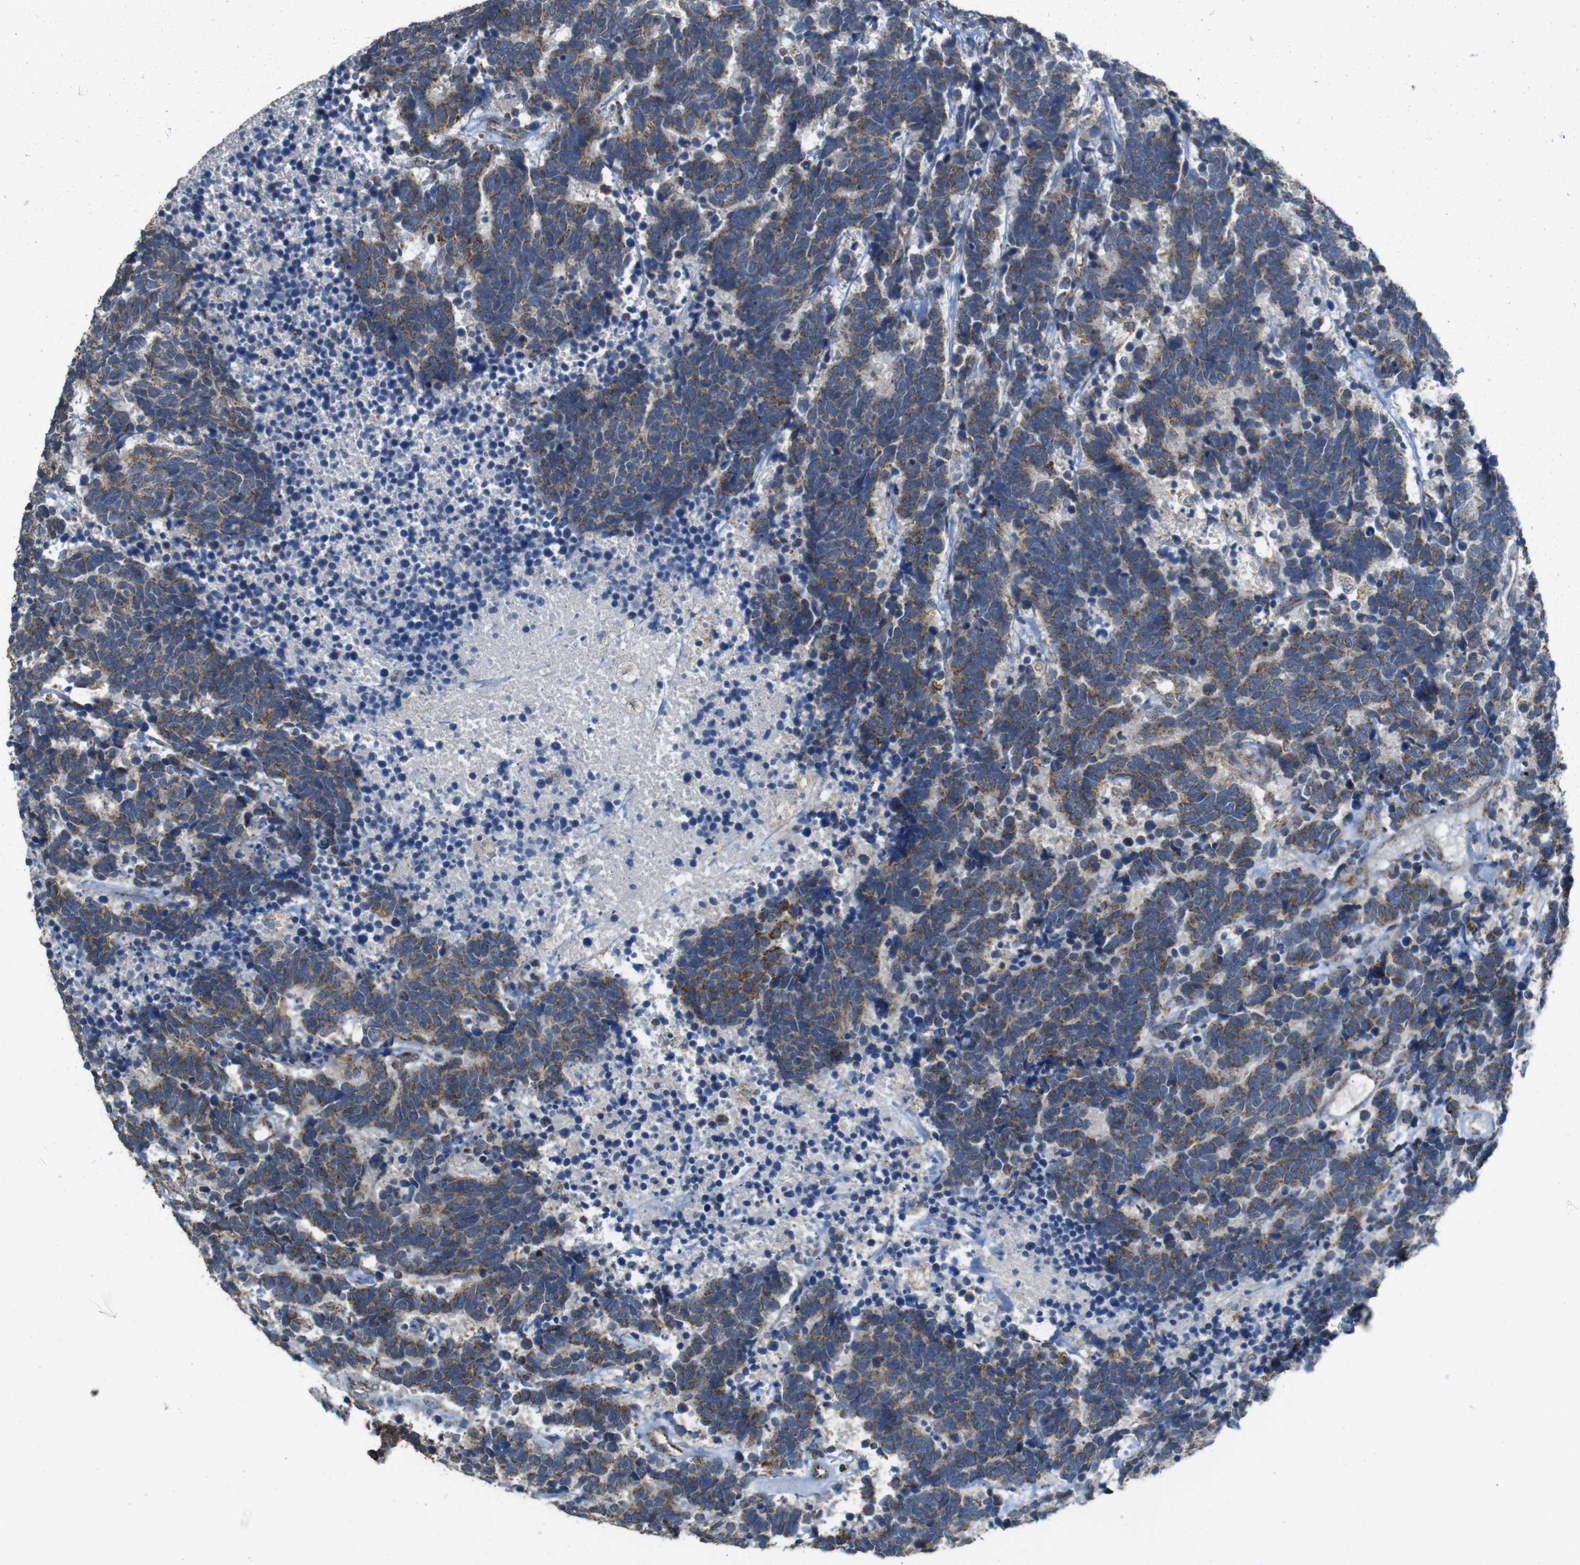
{"staining": {"intensity": "moderate", "quantity": ">75%", "location": "cytoplasmic/membranous"}, "tissue": "carcinoid", "cell_type": "Tumor cells", "image_type": "cancer", "snomed": [{"axis": "morphology", "description": "Carcinoma, NOS"}, {"axis": "morphology", "description": "Carcinoid, malignant, NOS"}, {"axis": "topography", "description": "Urinary bladder"}], "caption": "Immunohistochemistry (IHC) histopathology image of carcinoid stained for a protein (brown), which exhibits medium levels of moderate cytoplasmic/membranous positivity in approximately >75% of tumor cells.", "gene": "CALHM2", "patient": {"sex": "male", "age": 57}}